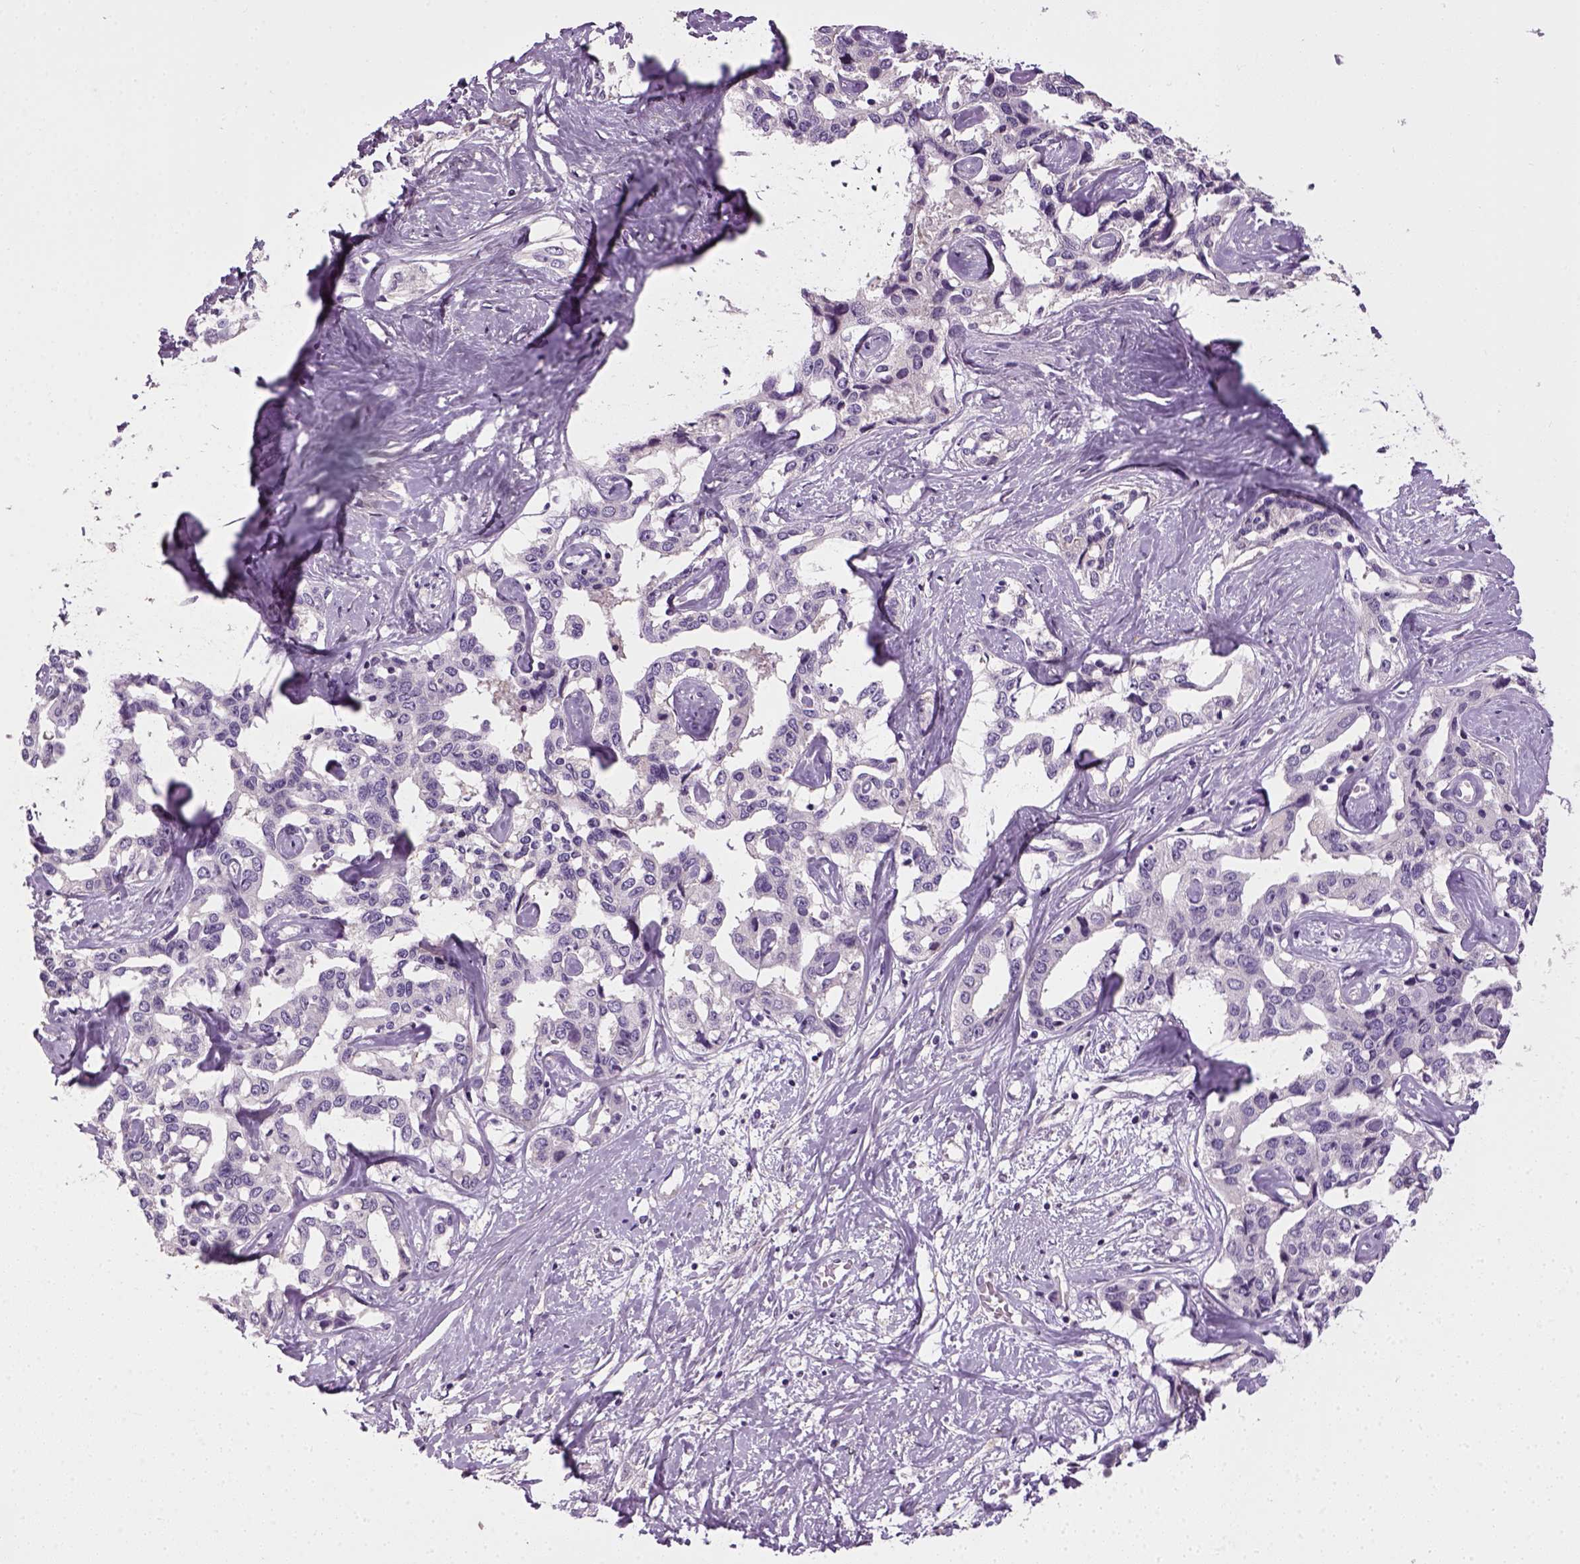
{"staining": {"intensity": "negative", "quantity": "none", "location": "none"}, "tissue": "liver cancer", "cell_type": "Tumor cells", "image_type": "cancer", "snomed": [{"axis": "morphology", "description": "Cholangiocarcinoma"}, {"axis": "topography", "description": "Liver"}], "caption": "DAB immunohistochemical staining of human liver cholangiocarcinoma exhibits no significant positivity in tumor cells.", "gene": "ELOVL3", "patient": {"sex": "male", "age": 59}}